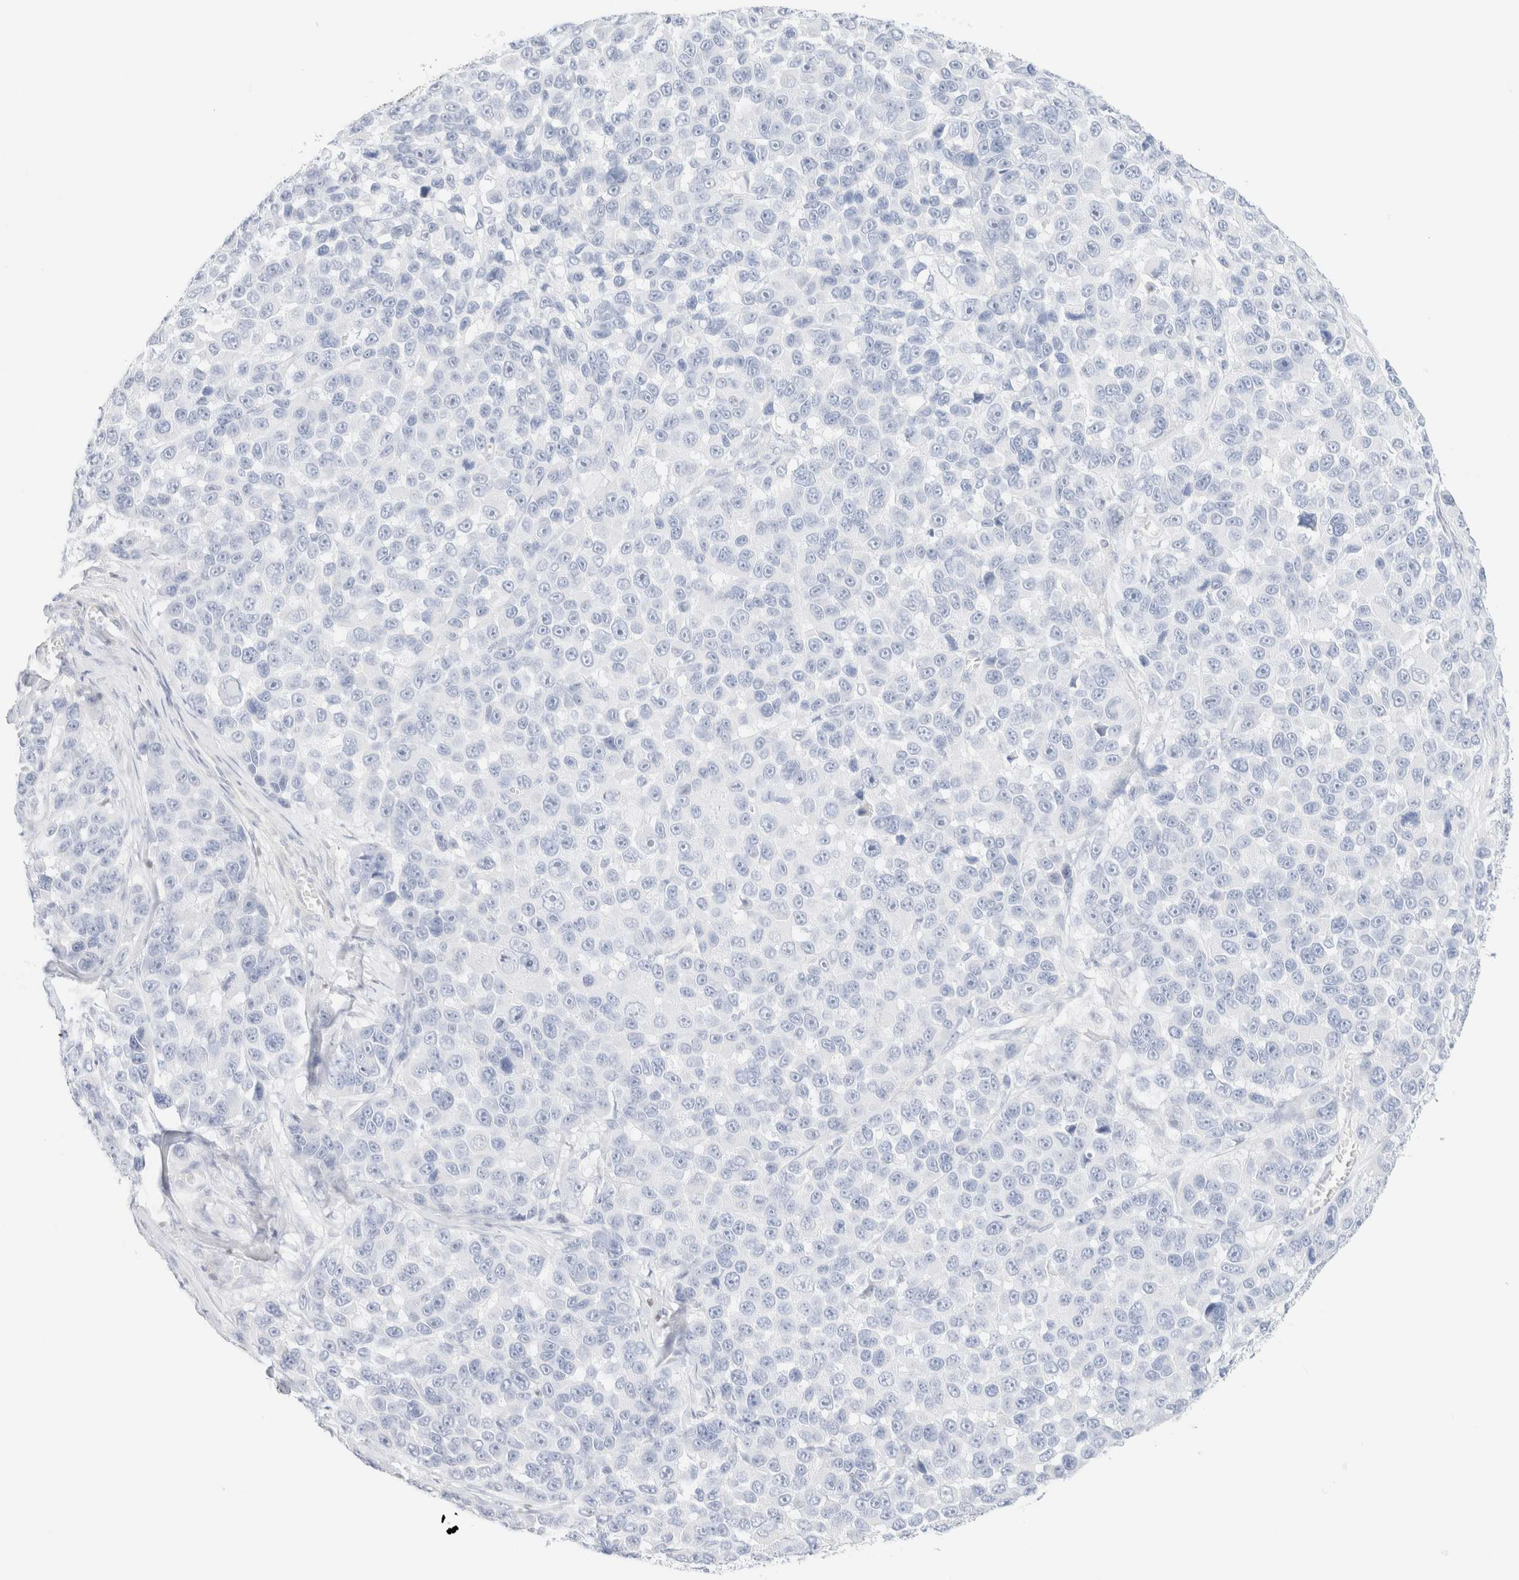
{"staining": {"intensity": "negative", "quantity": "none", "location": "none"}, "tissue": "melanoma", "cell_type": "Tumor cells", "image_type": "cancer", "snomed": [{"axis": "morphology", "description": "Malignant melanoma, NOS"}, {"axis": "topography", "description": "Skin"}], "caption": "This photomicrograph is of melanoma stained with immunohistochemistry to label a protein in brown with the nuclei are counter-stained blue. There is no staining in tumor cells.", "gene": "IKZF3", "patient": {"sex": "male", "age": 53}}